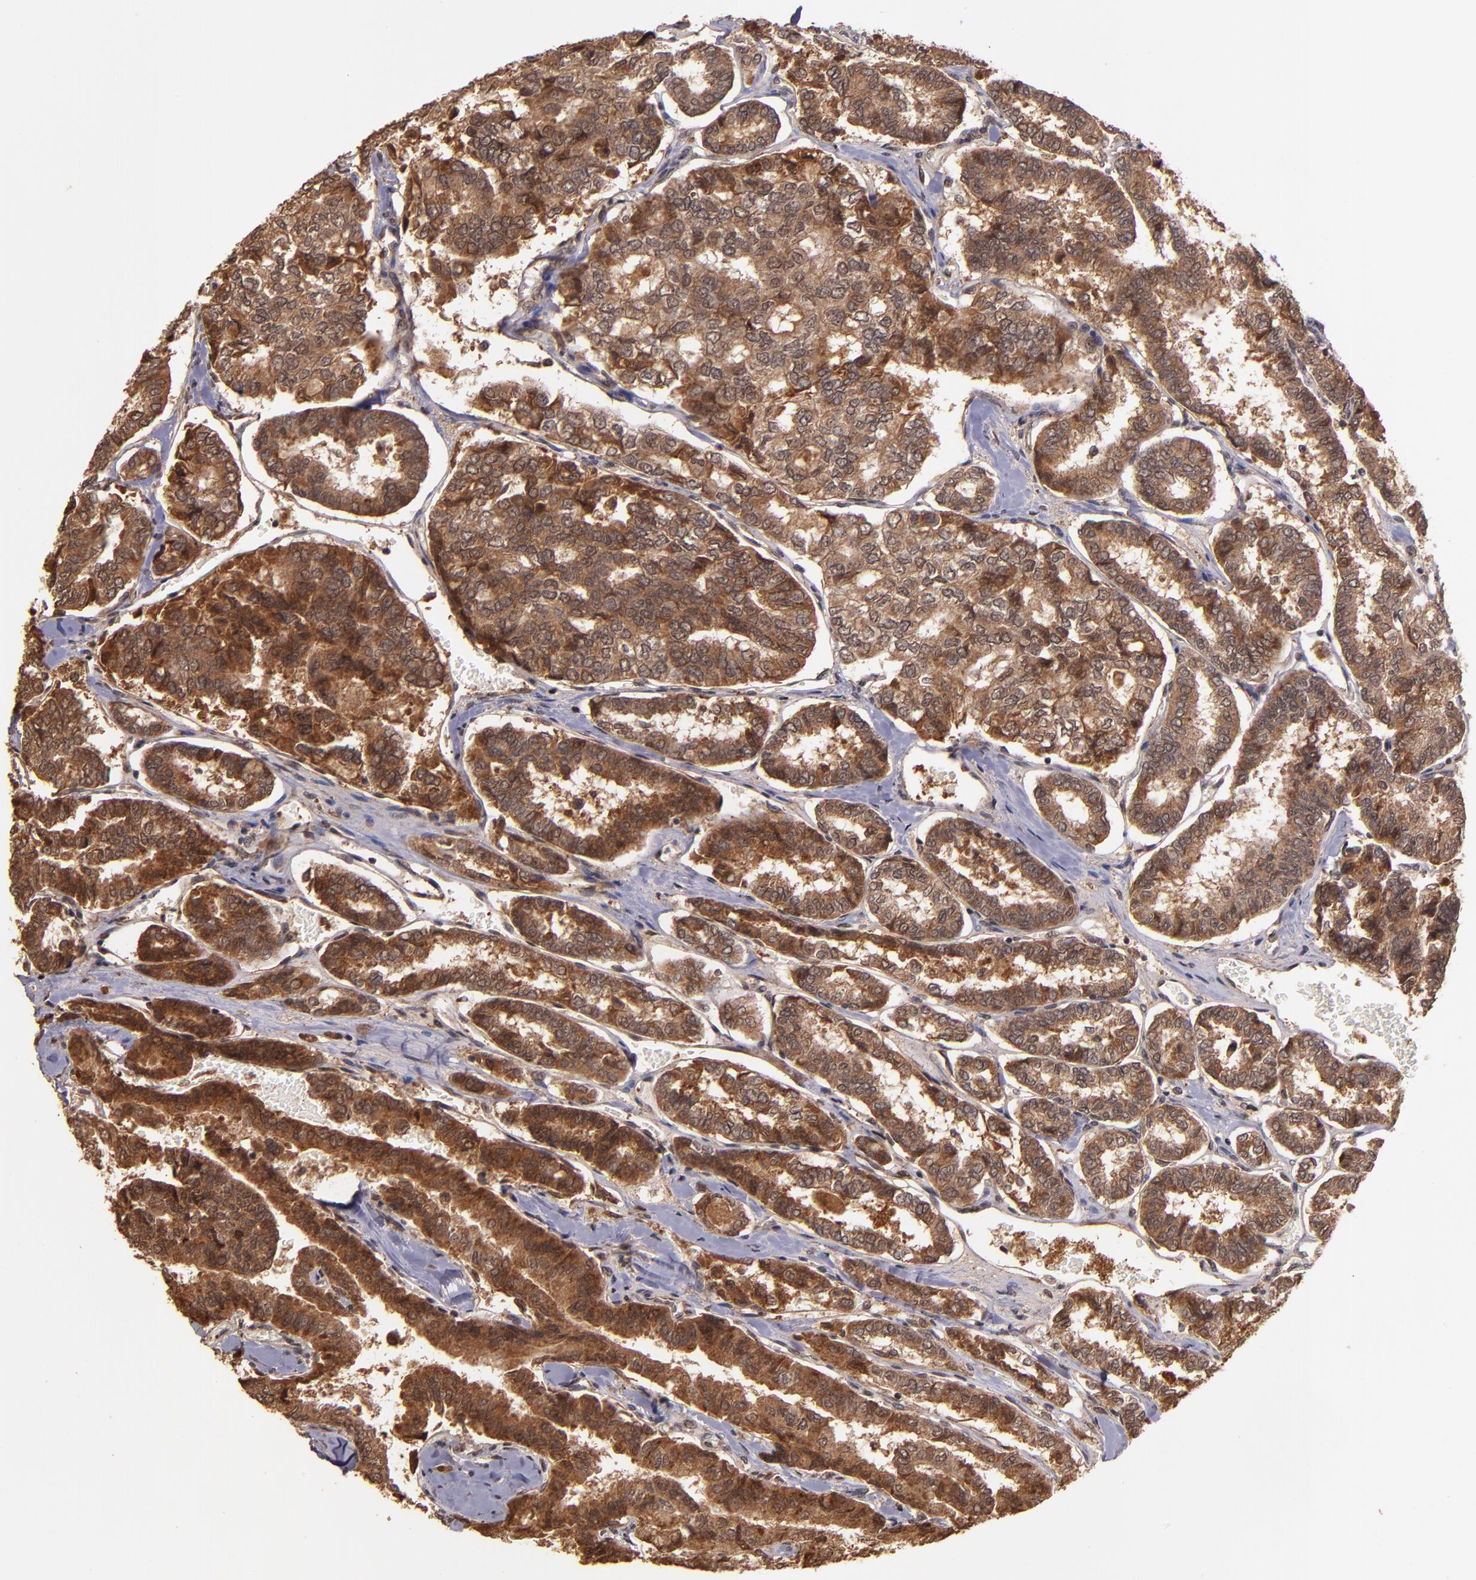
{"staining": {"intensity": "strong", "quantity": ">75%", "location": "cytoplasmic/membranous"}, "tissue": "thyroid cancer", "cell_type": "Tumor cells", "image_type": "cancer", "snomed": [{"axis": "morphology", "description": "Papillary adenocarcinoma, NOS"}, {"axis": "topography", "description": "Thyroid gland"}], "caption": "An IHC image of tumor tissue is shown. Protein staining in brown highlights strong cytoplasmic/membranous positivity in thyroid cancer within tumor cells. The staining was performed using DAB to visualize the protein expression in brown, while the nuclei were stained in blue with hematoxylin (Magnification: 20x).", "gene": "RIOK3", "patient": {"sex": "female", "age": 35}}